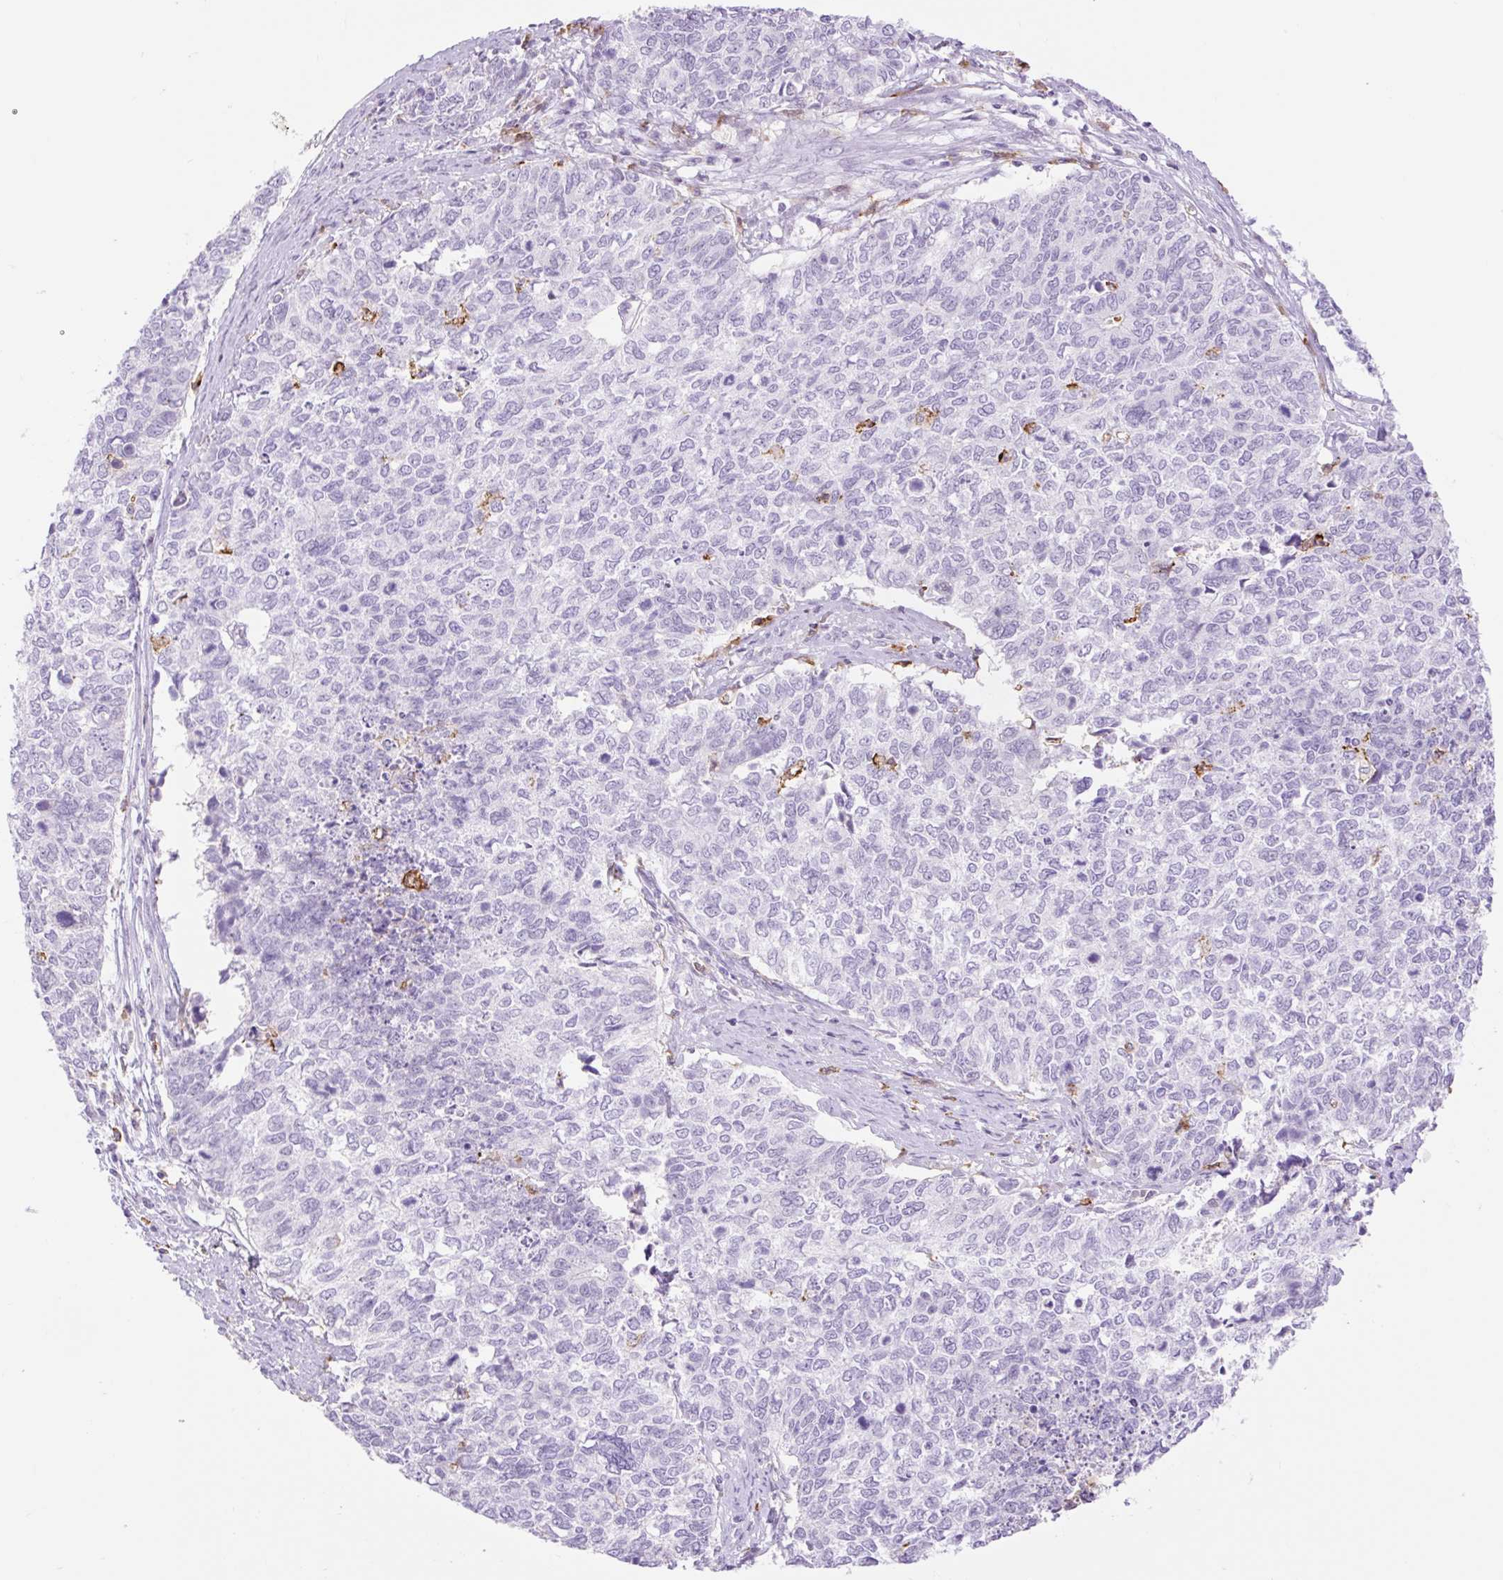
{"staining": {"intensity": "negative", "quantity": "none", "location": "none"}, "tissue": "cervical cancer", "cell_type": "Tumor cells", "image_type": "cancer", "snomed": [{"axis": "morphology", "description": "Adenocarcinoma, NOS"}, {"axis": "topography", "description": "Cervix"}], "caption": "This image is of cervical cancer (adenocarcinoma) stained with immunohistochemistry to label a protein in brown with the nuclei are counter-stained blue. There is no positivity in tumor cells.", "gene": "SIGLEC1", "patient": {"sex": "female", "age": 63}}